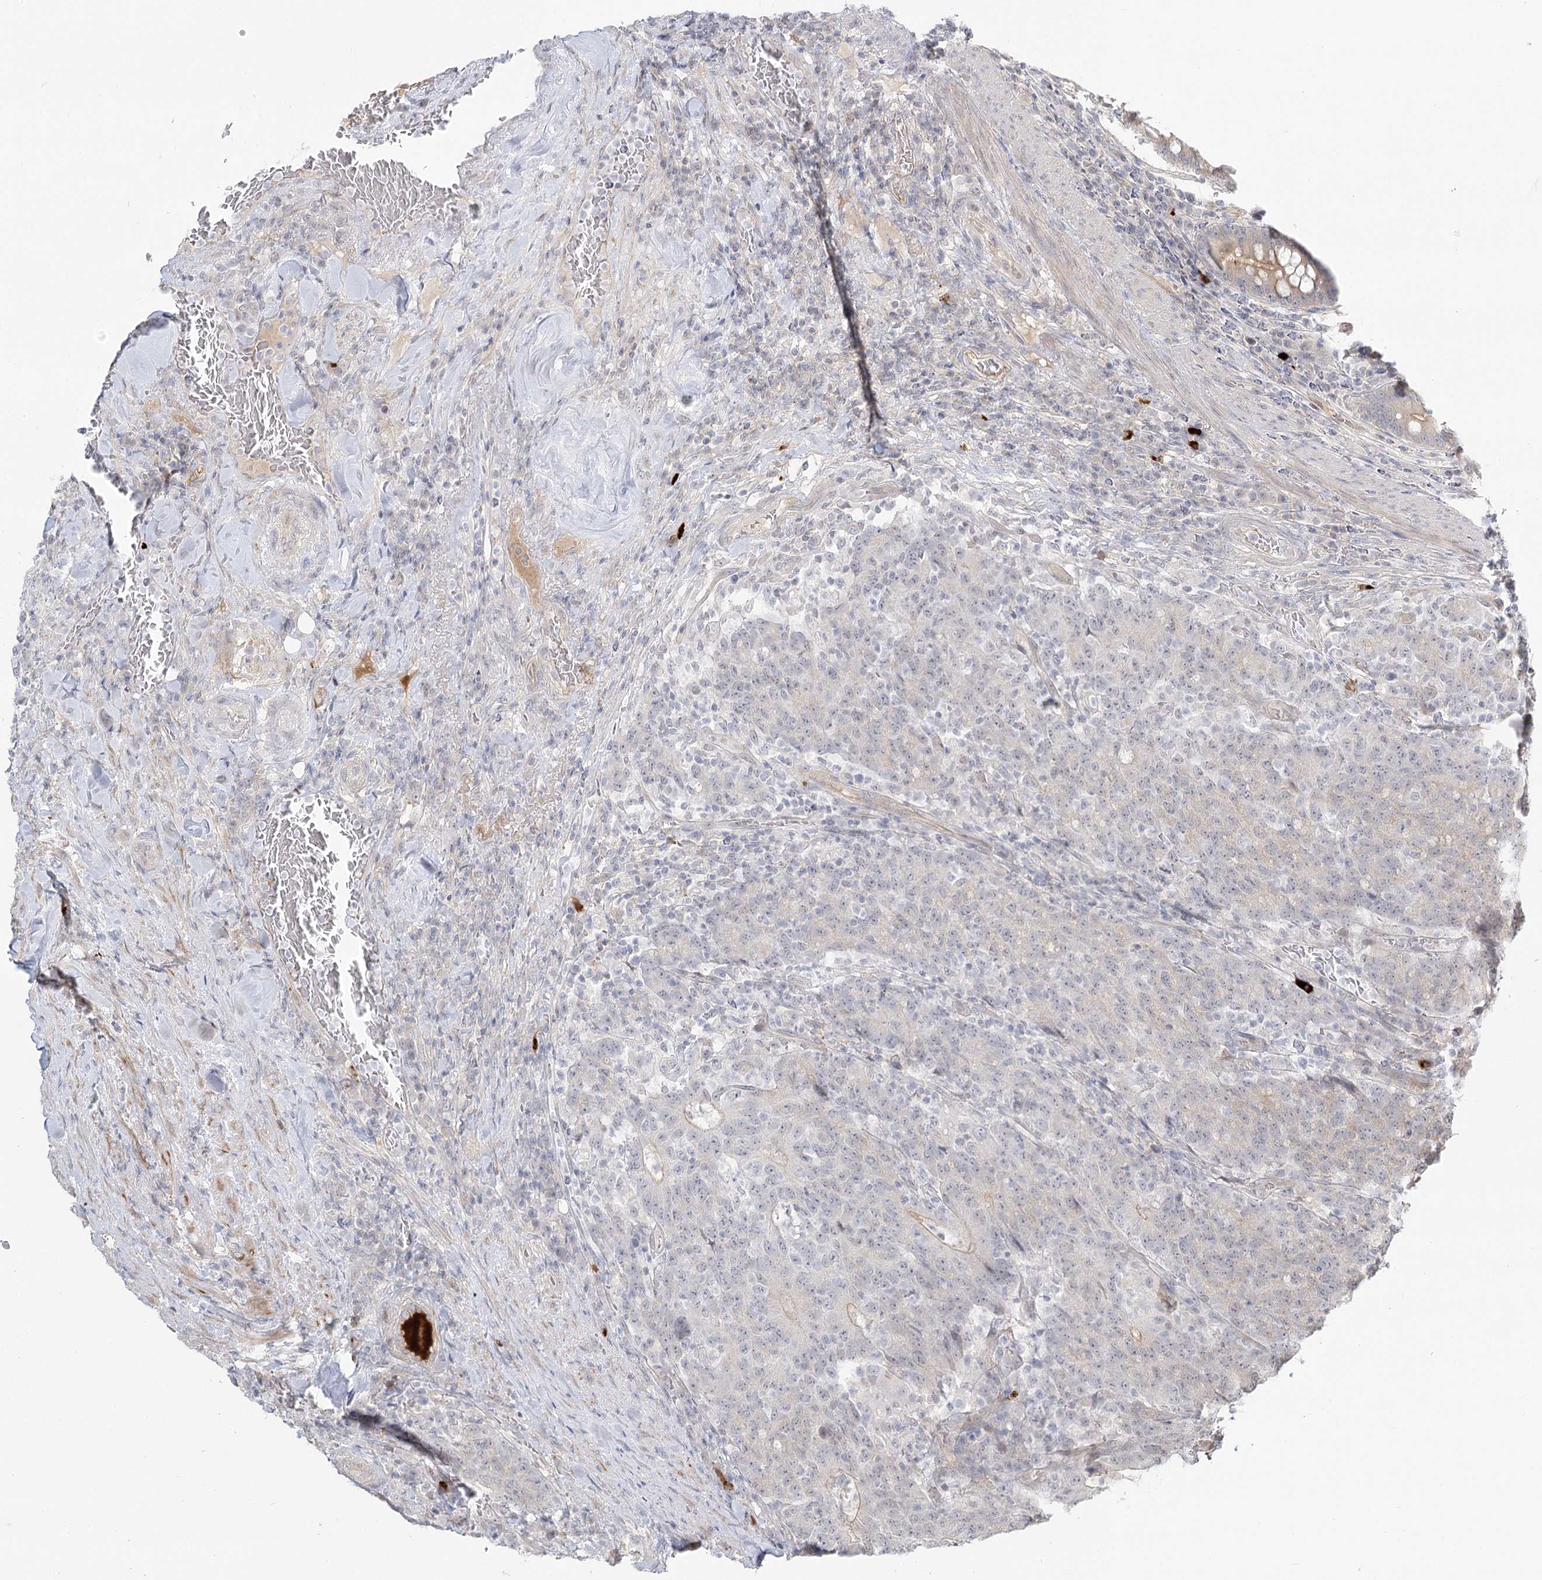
{"staining": {"intensity": "weak", "quantity": "<25%", "location": "cytoplasmic/membranous"}, "tissue": "colorectal cancer", "cell_type": "Tumor cells", "image_type": "cancer", "snomed": [{"axis": "morphology", "description": "Normal tissue, NOS"}, {"axis": "morphology", "description": "Adenocarcinoma, NOS"}, {"axis": "topography", "description": "Colon"}], "caption": "Colorectal adenocarcinoma was stained to show a protein in brown. There is no significant positivity in tumor cells. (Brightfield microscopy of DAB immunohistochemistry at high magnification).", "gene": "GUCY2C", "patient": {"sex": "female", "age": 75}}